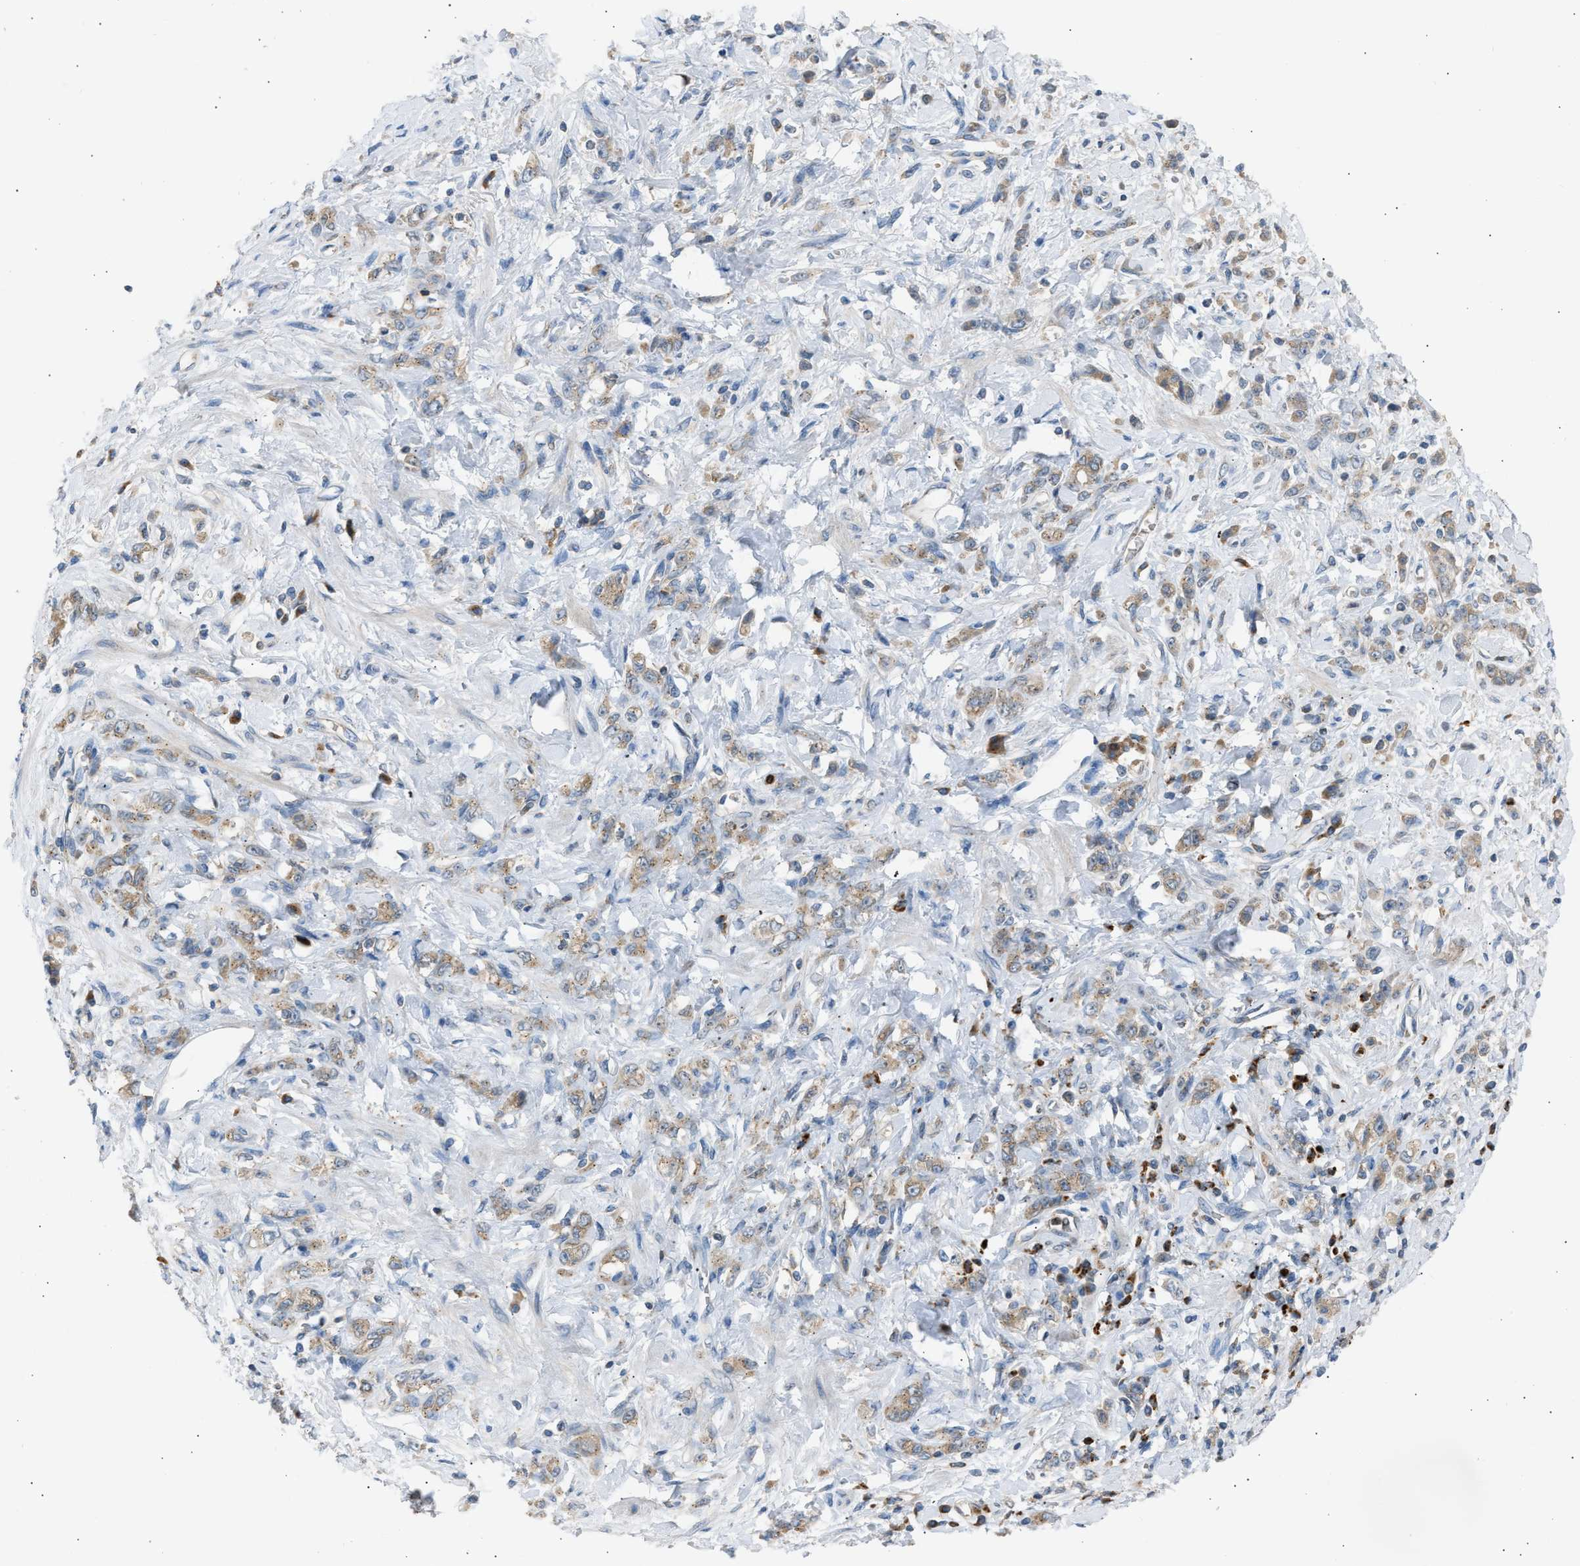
{"staining": {"intensity": "weak", "quantity": ">75%", "location": "cytoplasmic/membranous"}, "tissue": "stomach cancer", "cell_type": "Tumor cells", "image_type": "cancer", "snomed": [{"axis": "morphology", "description": "Normal tissue, NOS"}, {"axis": "morphology", "description": "Adenocarcinoma, NOS"}, {"axis": "topography", "description": "Stomach"}], "caption": "Stomach adenocarcinoma stained with immunohistochemistry displays weak cytoplasmic/membranous staining in approximately >75% of tumor cells.", "gene": "TRIM50", "patient": {"sex": "male", "age": 82}}